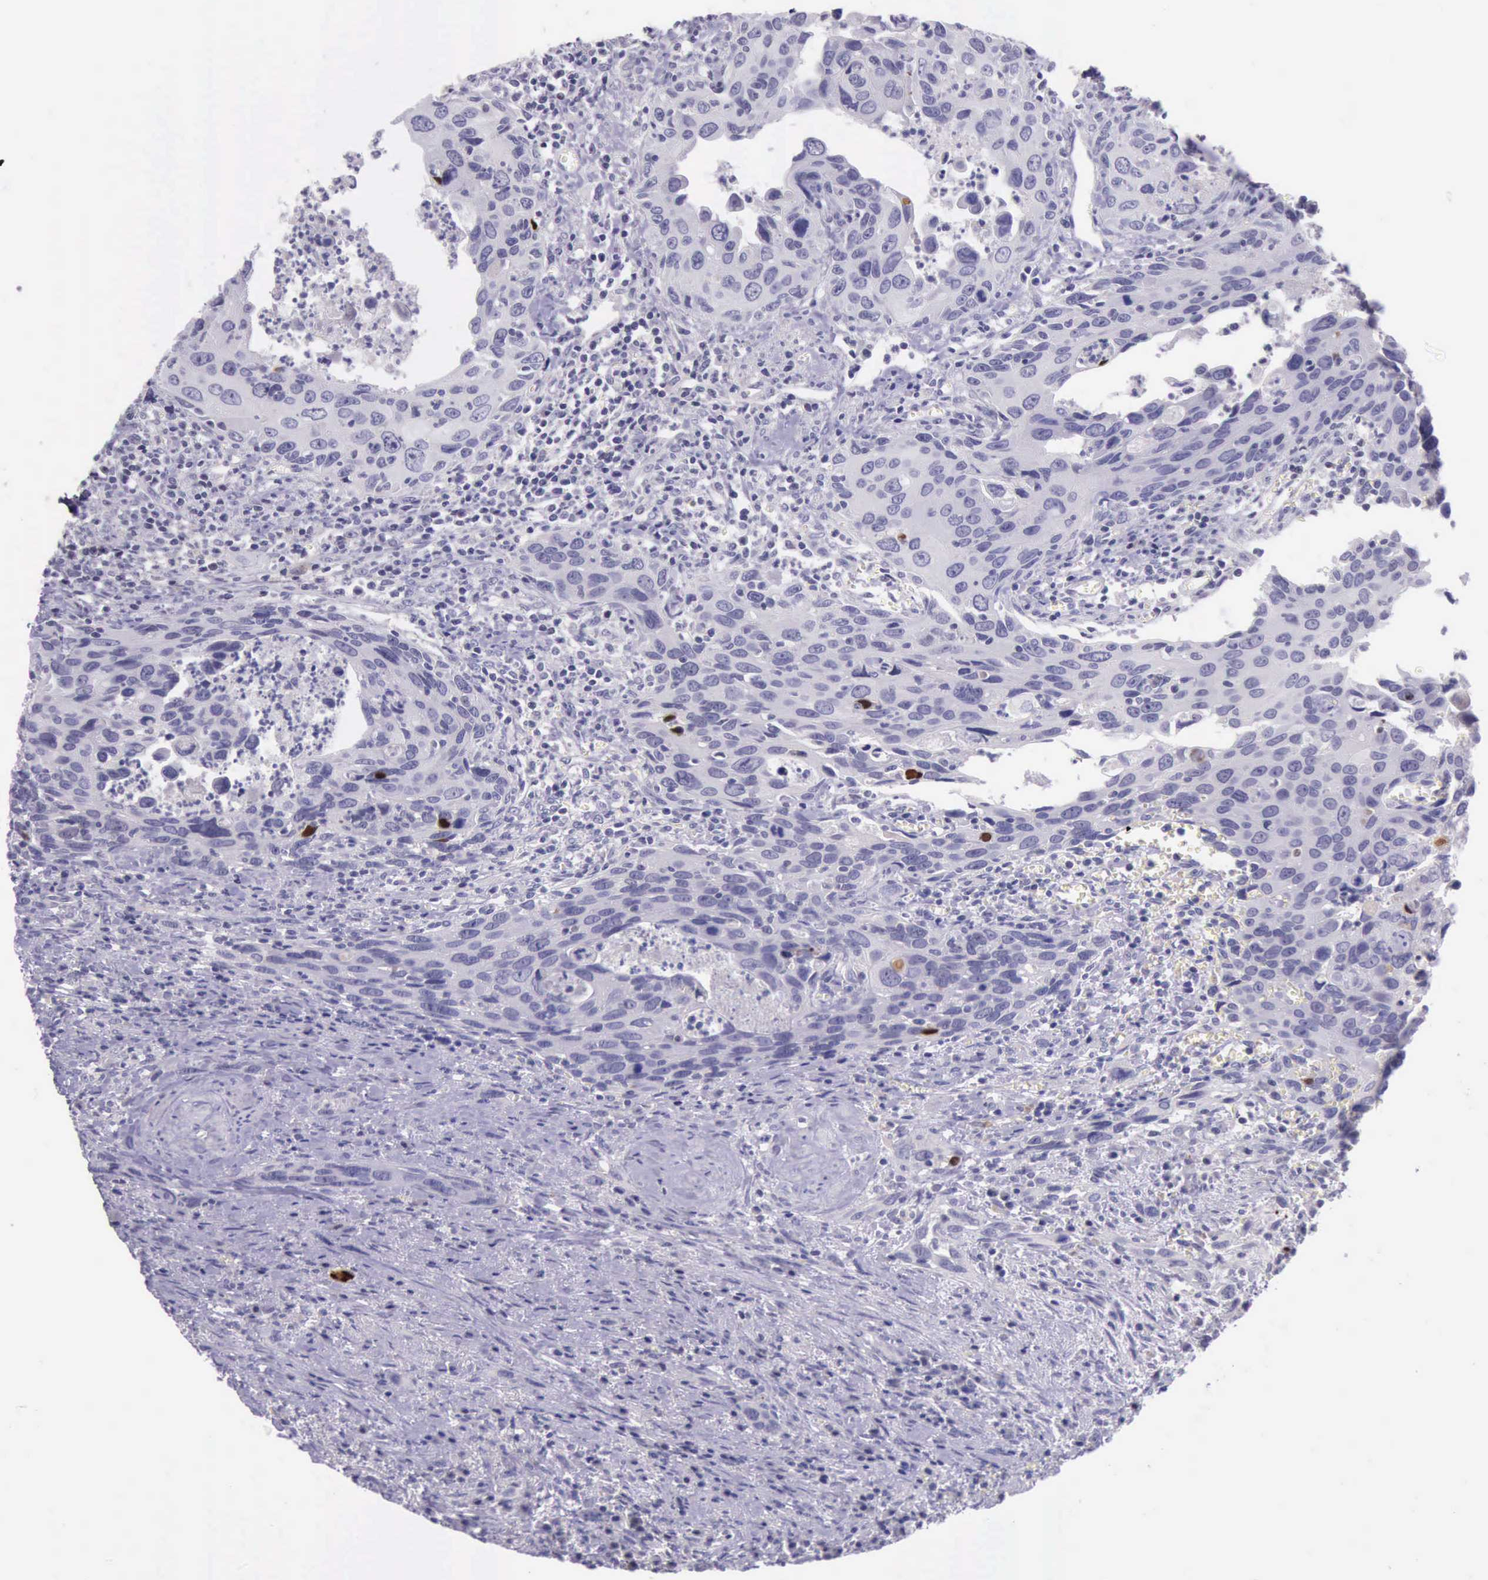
{"staining": {"intensity": "strong", "quantity": "<25%", "location": "nuclear"}, "tissue": "urothelial cancer", "cell_type": "Tumor cells", "image_type": "cancer", "snomed": [{"axis": "morphology", "description": "Urothelial carcinoma, High grade"}, {"axis": "topography", "description": "Urinary bladder"}], "caption": "There is medium levels of strong nuclear staining in tumor cells of urothelial carcinoma (high-grade), as demonstrated by immunohistochemical staining (brown color).", "gene": "PARP1", "patient": {"sex": "male", "age": 71}}